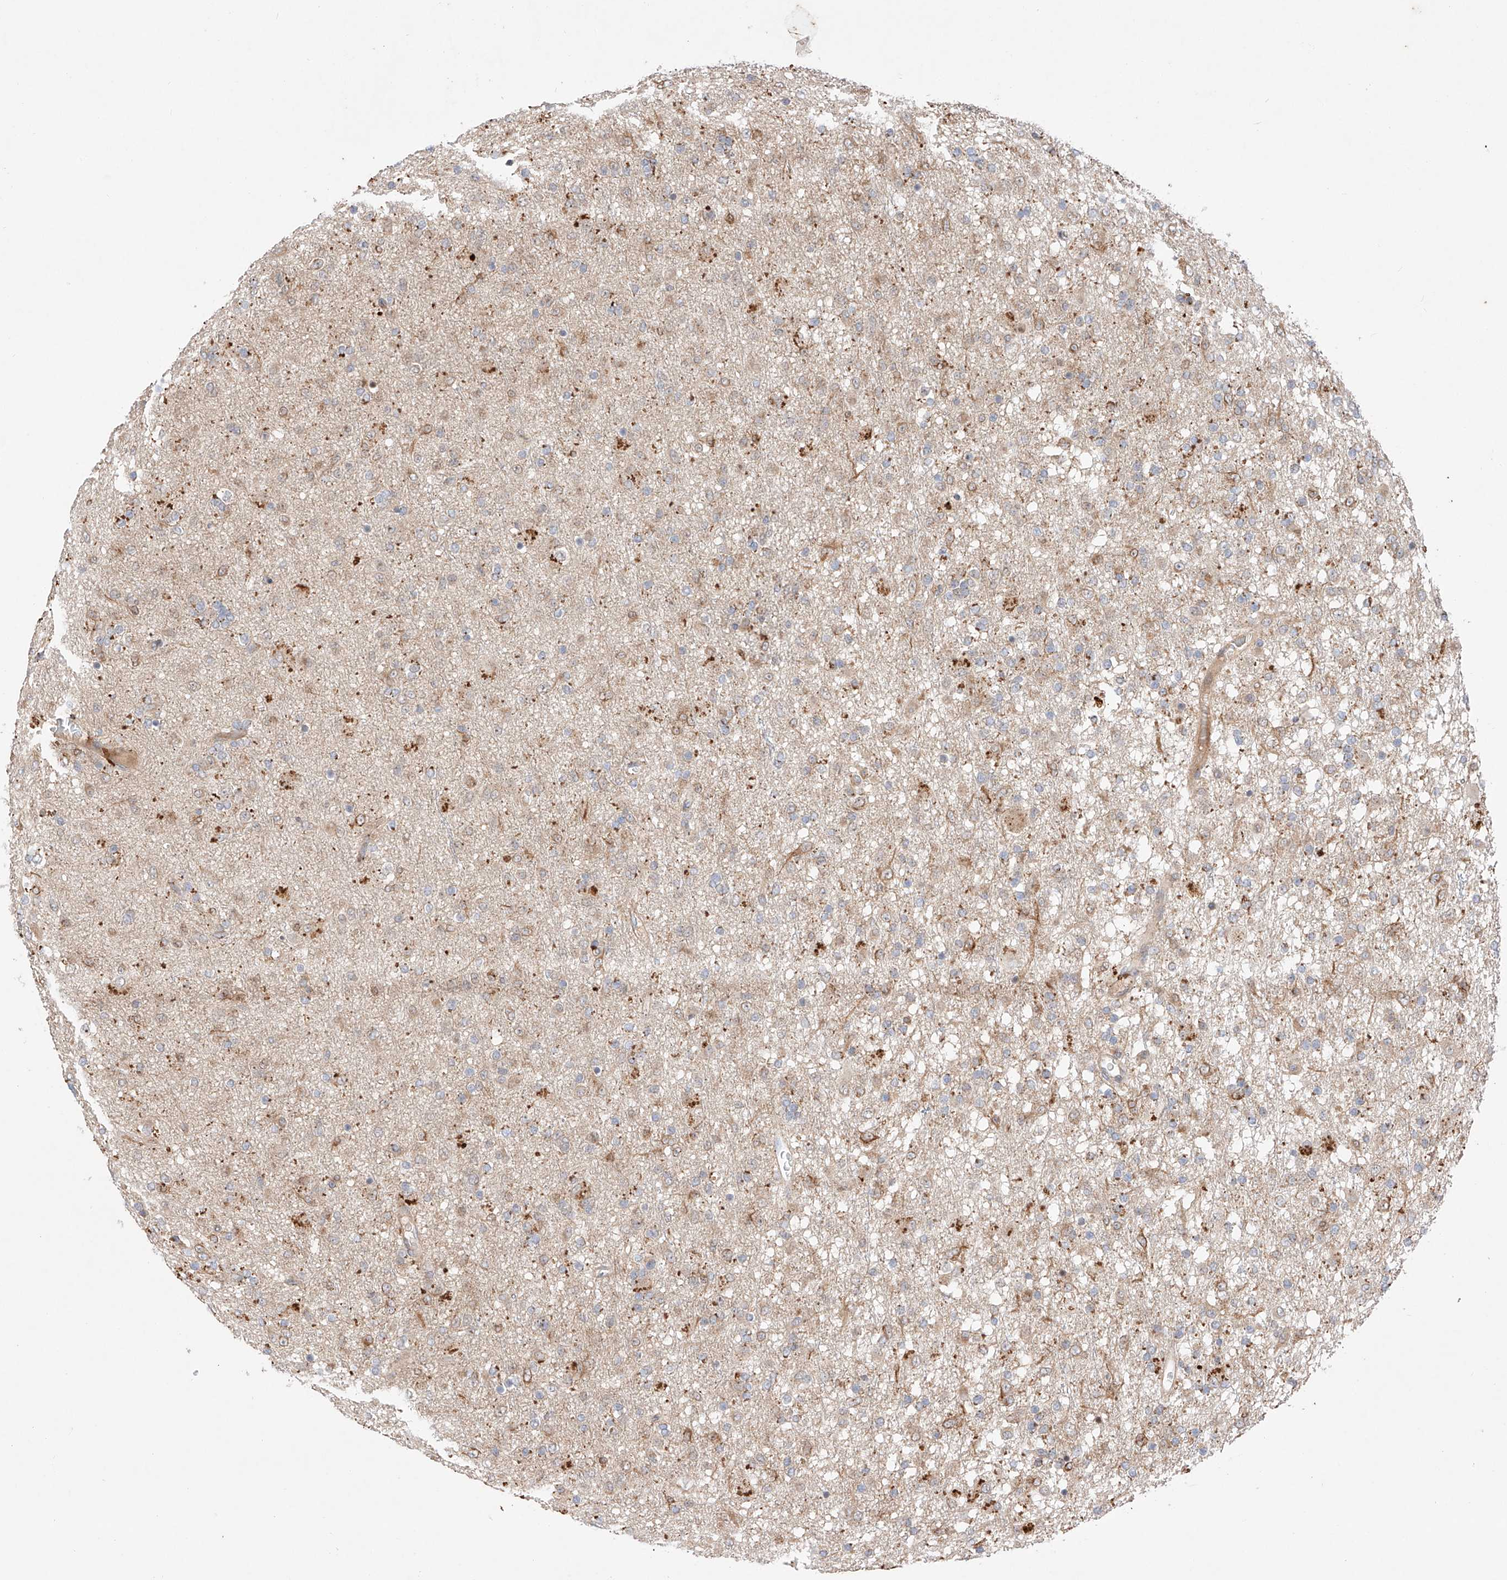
{"staining": {"intensity": "weak", "quantity": "<25%", "location": "cytoplasmic/membranous"}, "tissue": "glioma", "cell_type": "Tumor cells", "image_type": "cancer", "snomed": [{"axis": "morphology", "description": "Glioma, malignant, Low grade"}, {"axis": "topography", "description": "Brain"}], "caption": "This image is of malignant glioma (low-grade) stained with IHC to label a protein in brown with the nuclei are counter-stained blue. There is no staining in tumor cells. Brightfield microscopy of IHC stained with DAB (3,3'-diaminobenzidine) (brown) and hematoxylin (blue), captured at high magnification.", "gene": "GCNT1", "patient": {"sex": "male", "age": 65}}